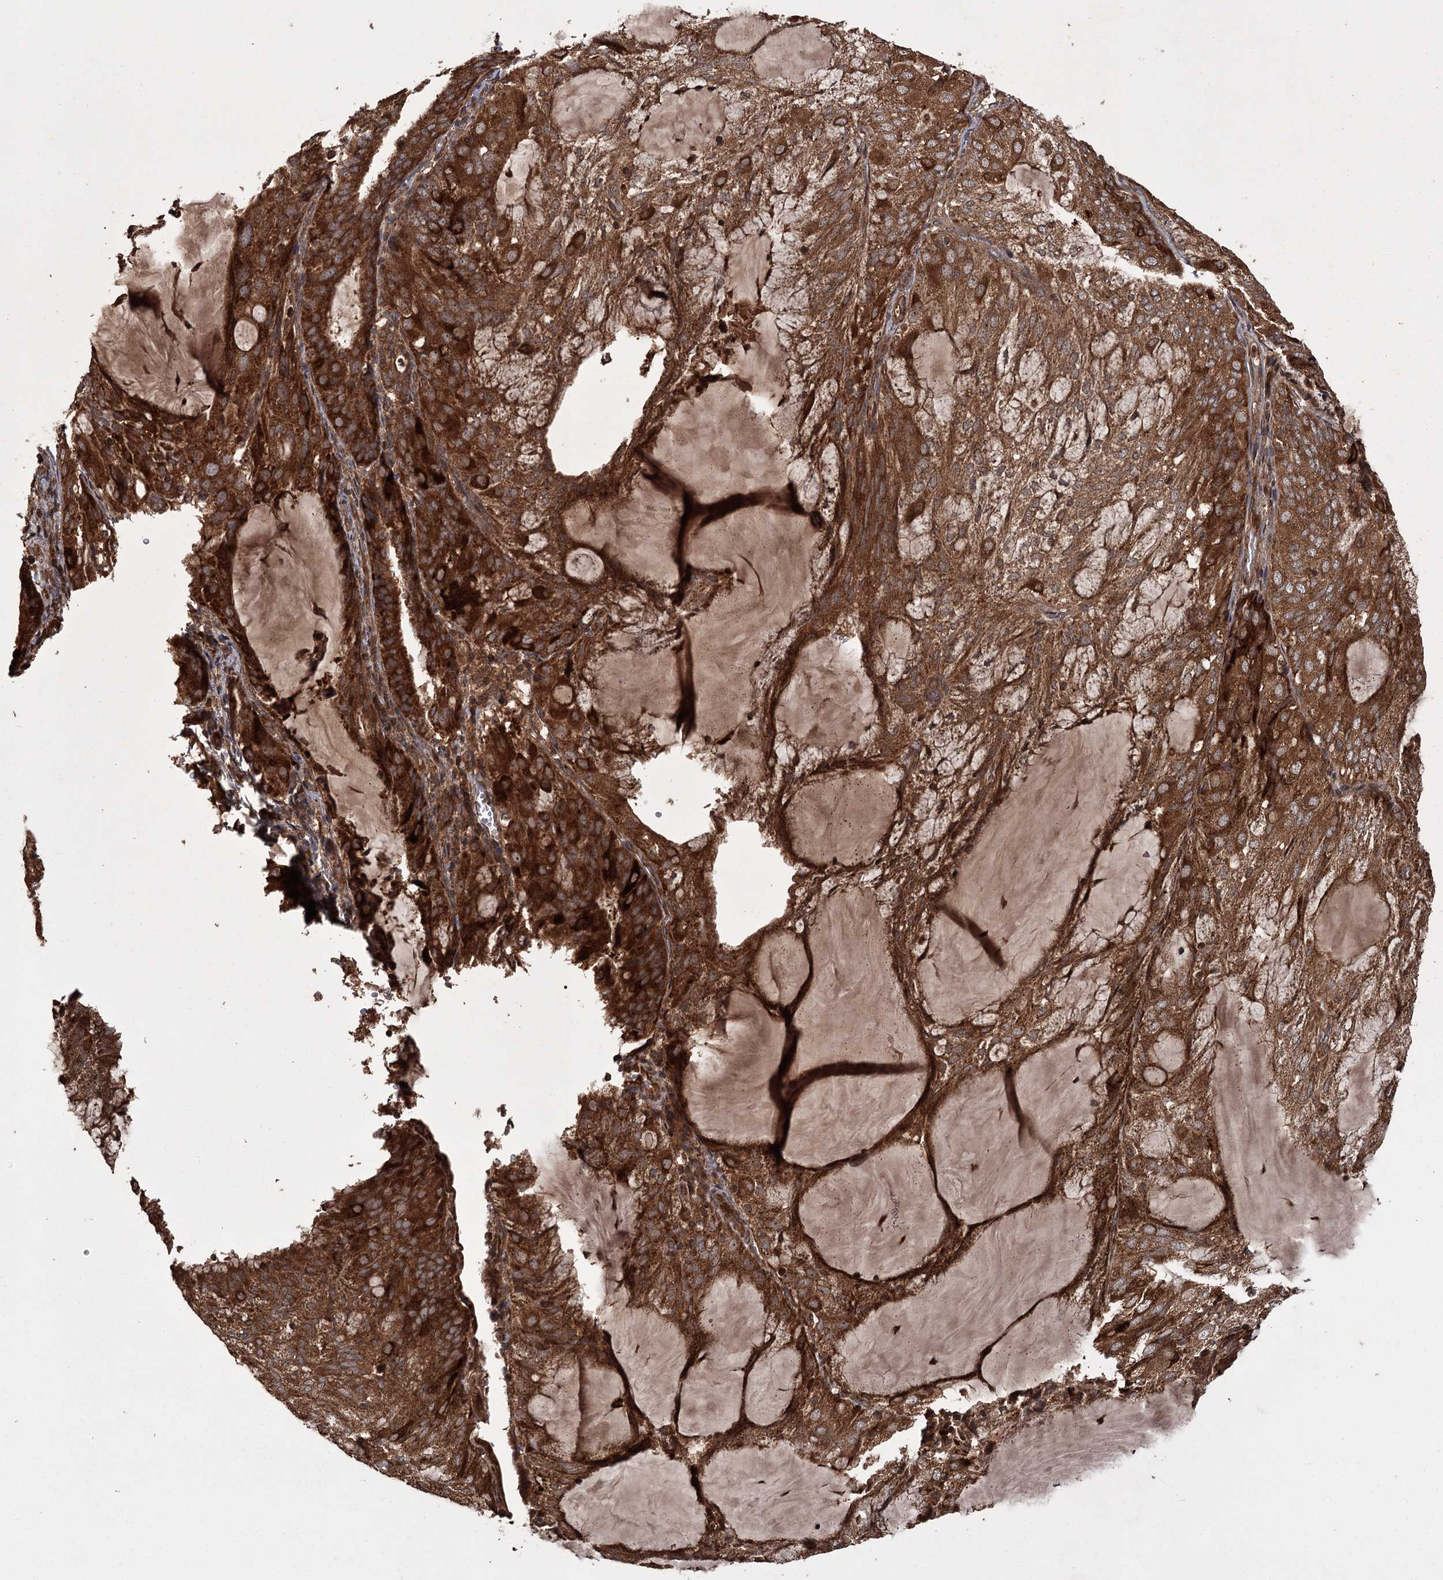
{"staining": {"intensity": "strong", "quantity": ">75%", "location": "cytoplasmic/membranous"}, "tissue": "endometrial cancer", "cell_type": "Tumor cells", "image_type": "cancer", "snomed": [{"axis": "morphology", "description": "Adenocarcinoma, NOS"}, {"axis": "topography", "description": "Endometrium"}], "caption": "Protein expression by IHC demonstrates strong cytoplasmic/membranous staining in approximately >75% of tumor cells in endometrial cancer.", "gene": "RPAP3", "patient": {"sex": "female", "age": 81}}